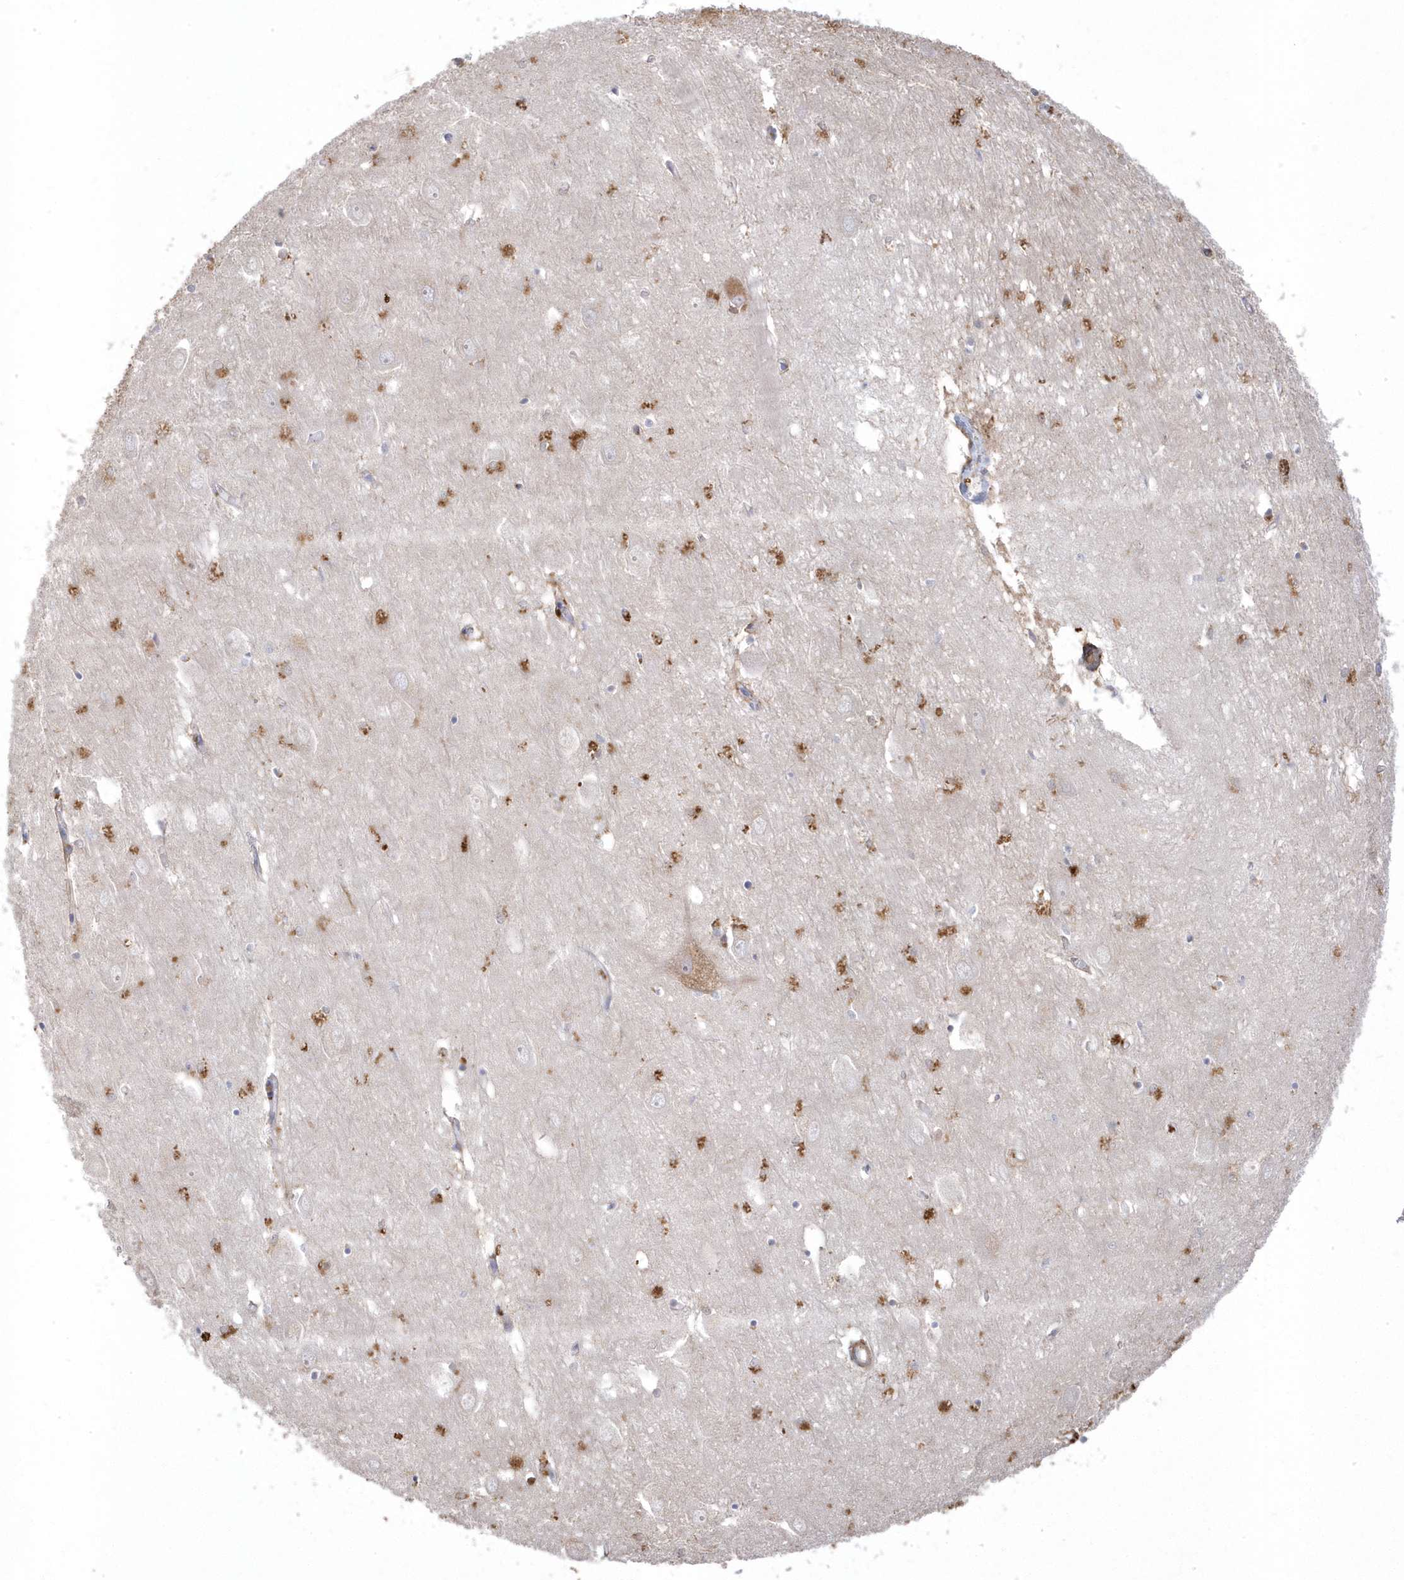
{"staining": {"intensity": "moderate", "quantity": "25%-75%", "location": "cytoplasmic/membranous"}, "tissue": "hippocampus", "cell_type": "Glial cells", "image_type": "normal", "snomed": [{"axis": "morphology", "description": "Normal tissue, NOS"}, {"axis": "topography", "description": "Hippocampus"}], "caption": "Hippocampus stained with immunohistochemistry reveals moderate cytoplasmic/membranous staining in approximately 25%-75% of glial cells. (DAB (3,3'-diaminobenzidine) IHC, brown staining for protein, blue staining for nuclei).", "gene": "GTPBP6", "patient": {"sex": "female", "age": 64}}